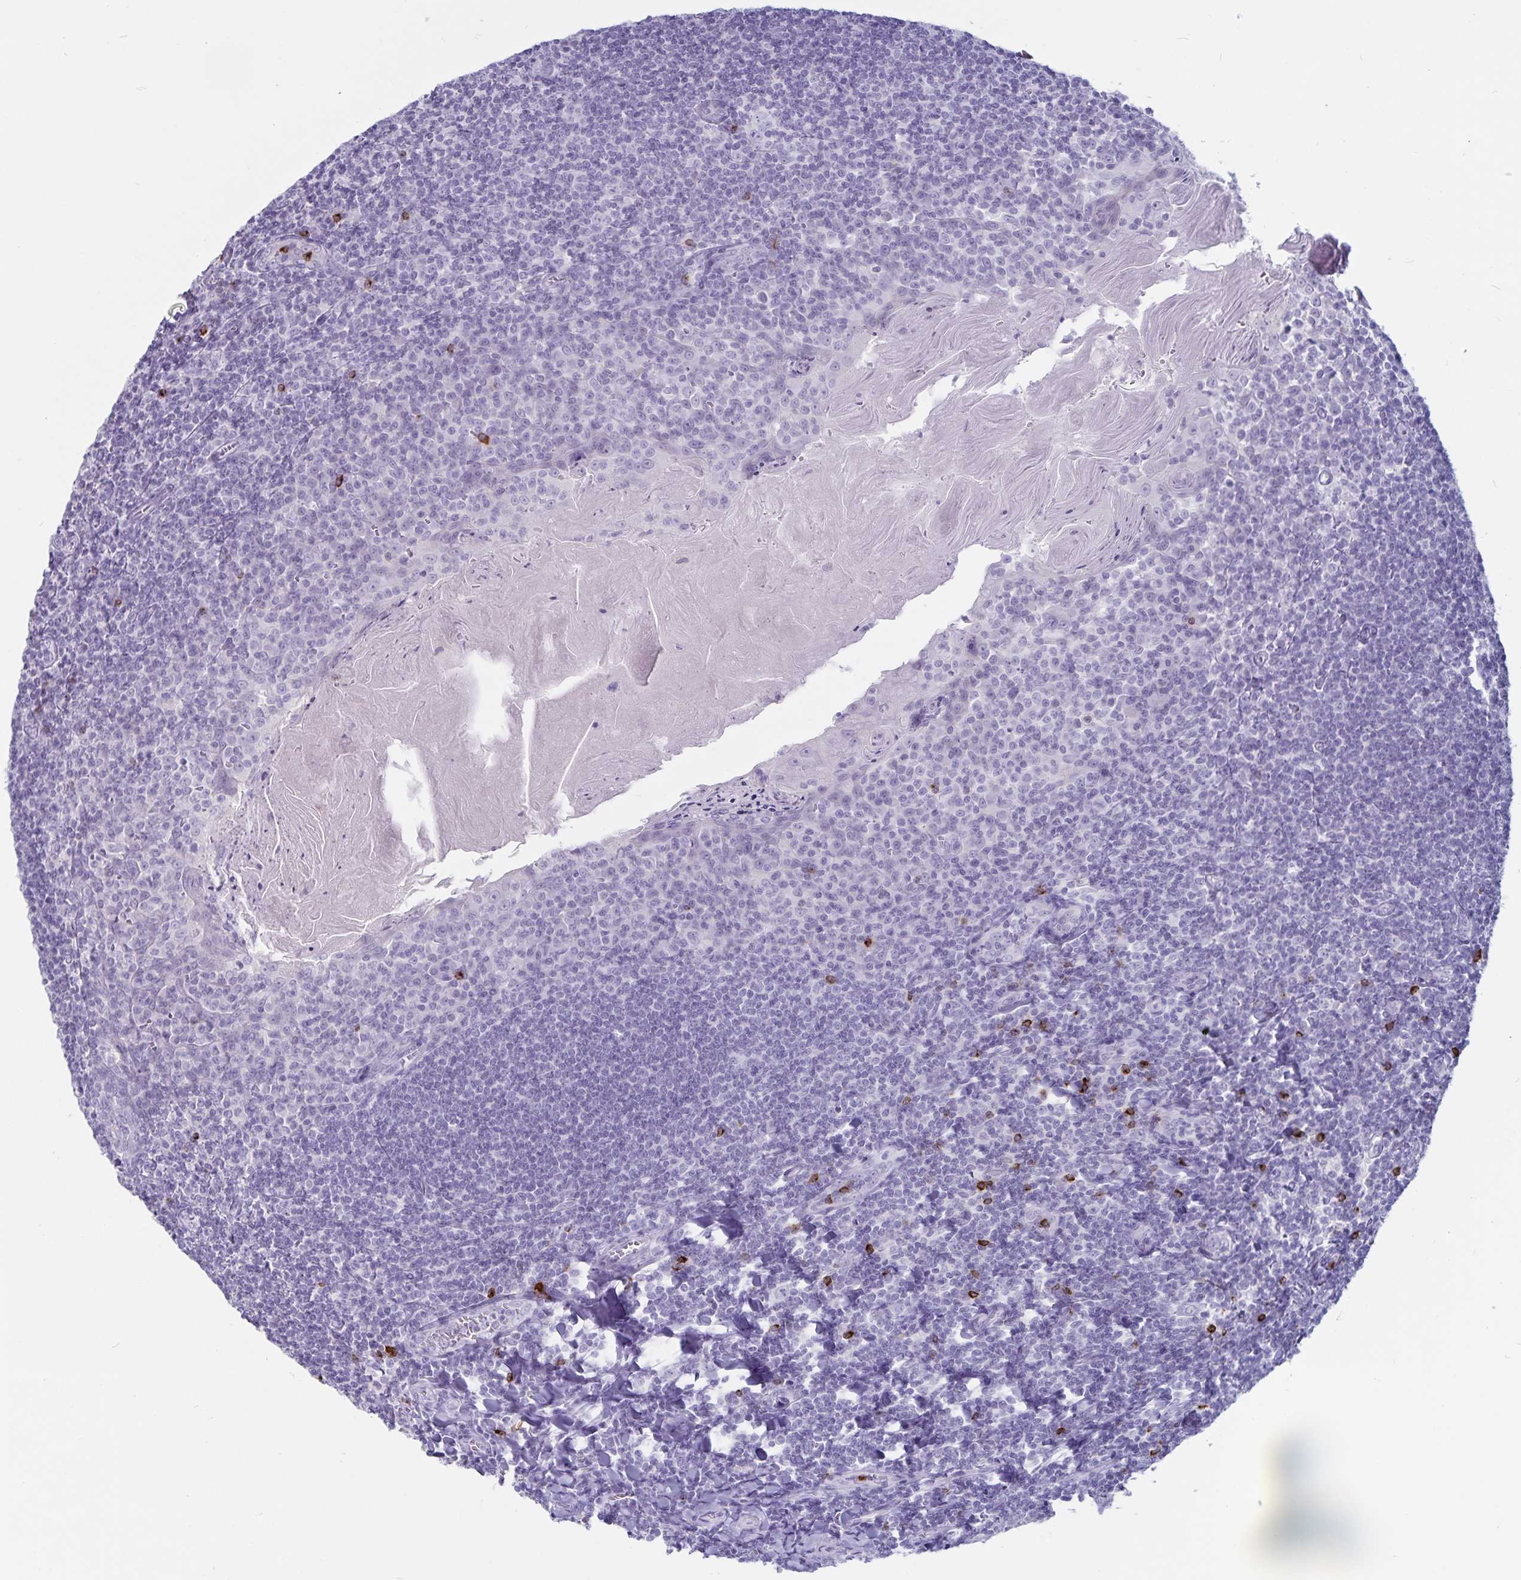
{"staining": {"intensity": "negative", "quantity": "none", "location": "none"}, "tissue": "tonsil", "cell_type": "Germinal center cells", "image_type": "normal", "snomed": [{"axis": "morphology", "description": "Normal tissue, NOS"}, {"axis": "topography", "description": "Tonsil"}], "caption": "A high-resolution micrograph shows immunohistochemistry staining of normal tonsil, which displays no significant expression in germinal center cells. Nuclei are stained in blue.", "gene": "GNLY", "patient": {"sex": "male", "age": 27}}